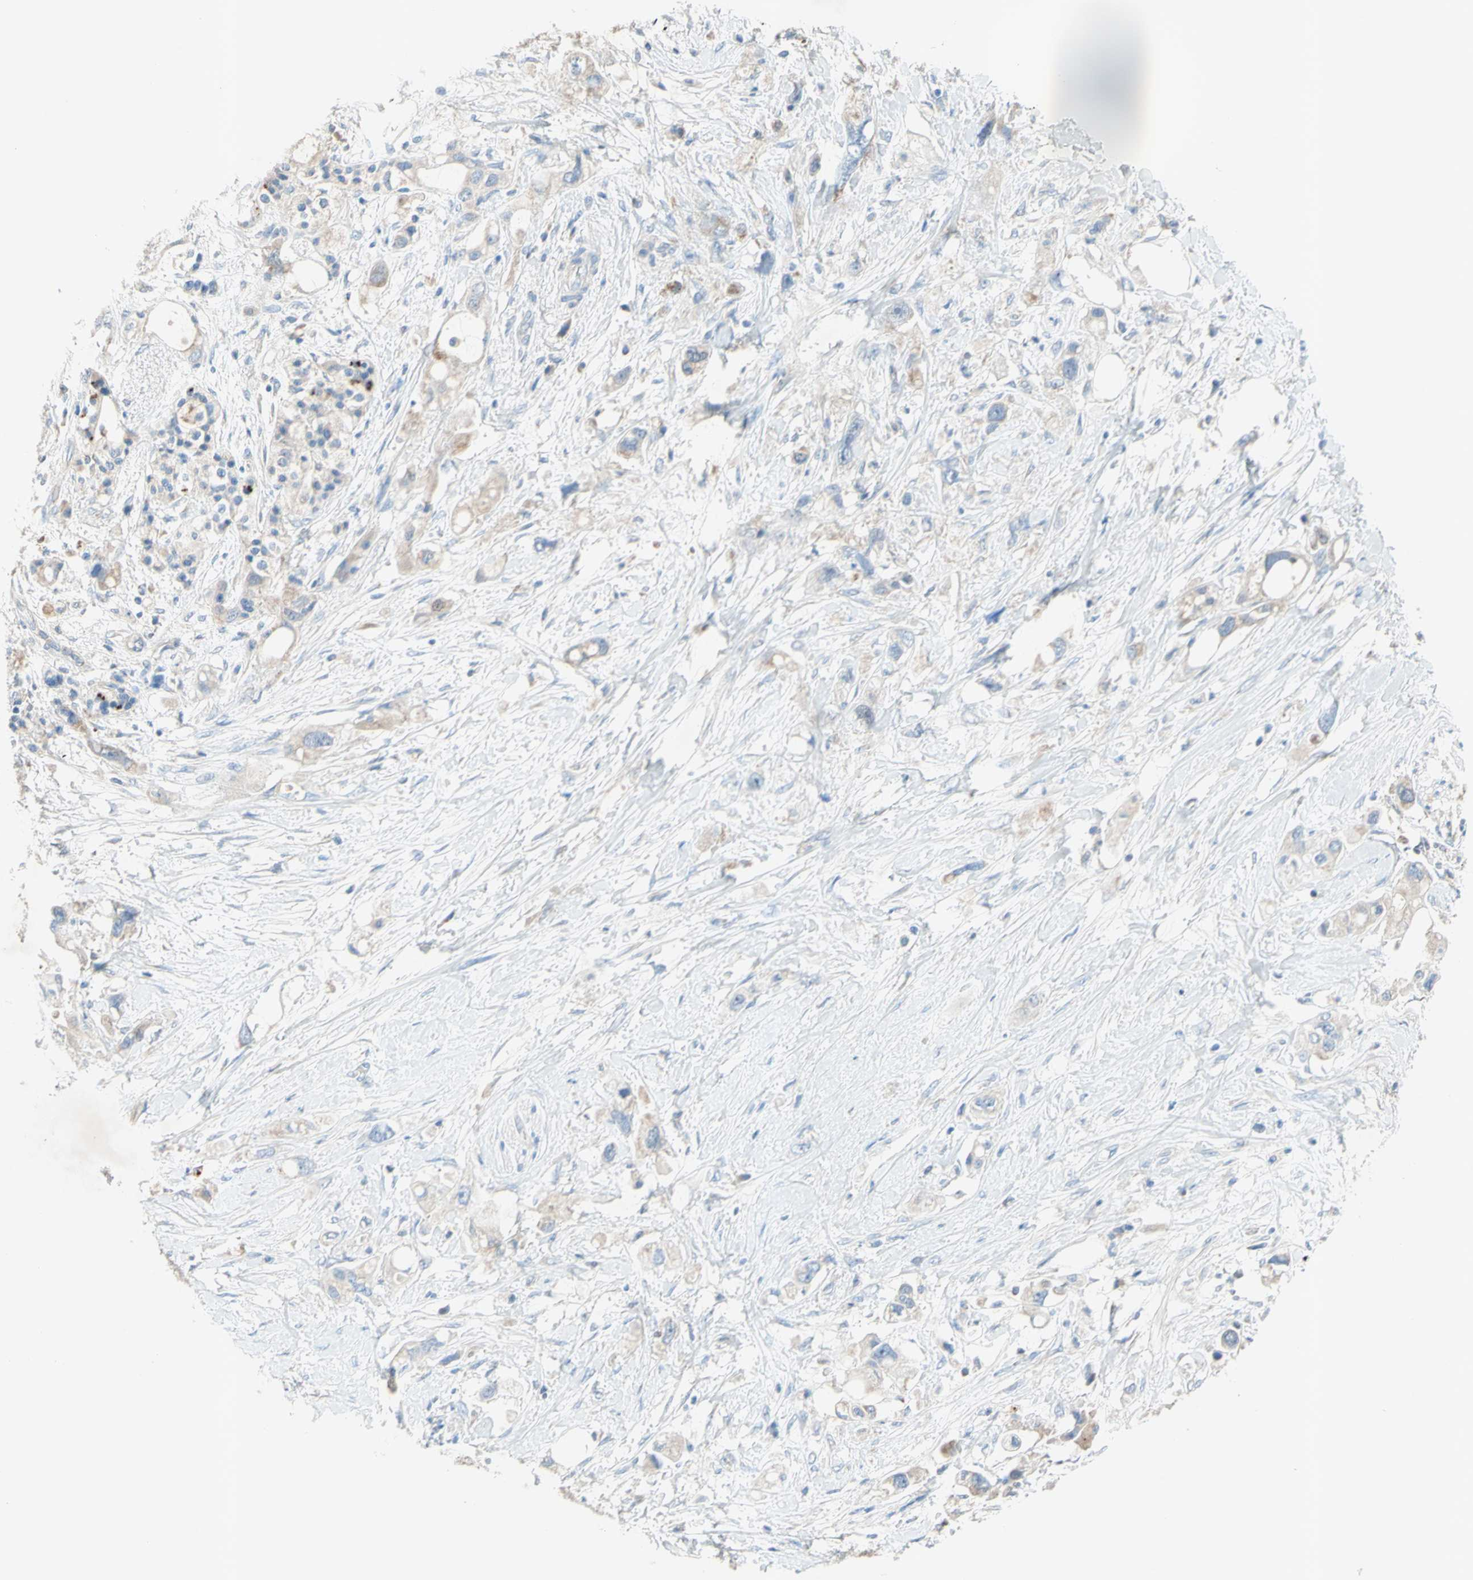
{"staining": {"intensity": "weak", "quantity": "25%-75%", "location": "cytoplasmic/membranous"}, "tissue": "pancreatic cancer", "cell_type": "Tumor cells", "image_type": "cancer", "snomed": [{"axis": "morphology", "description": "Adenocarcinoma, NOS"}, {"axis": "topography", "description": "Pancreas"}], "caption": "IHC (DAB (3,3'-diaminobenzidine)) staining of human pancreatic cancer (adenocarcinoma) displays weak cytoplasmic/membranous protein expression in about 25%-75% of tumor cells. The staining was performed using DAB, with brown indicating positive protein expression. Nuclei are stained blue with hematoxylin.", "gene": "MFF", "patient": {"sex": "female", "age": 56}}